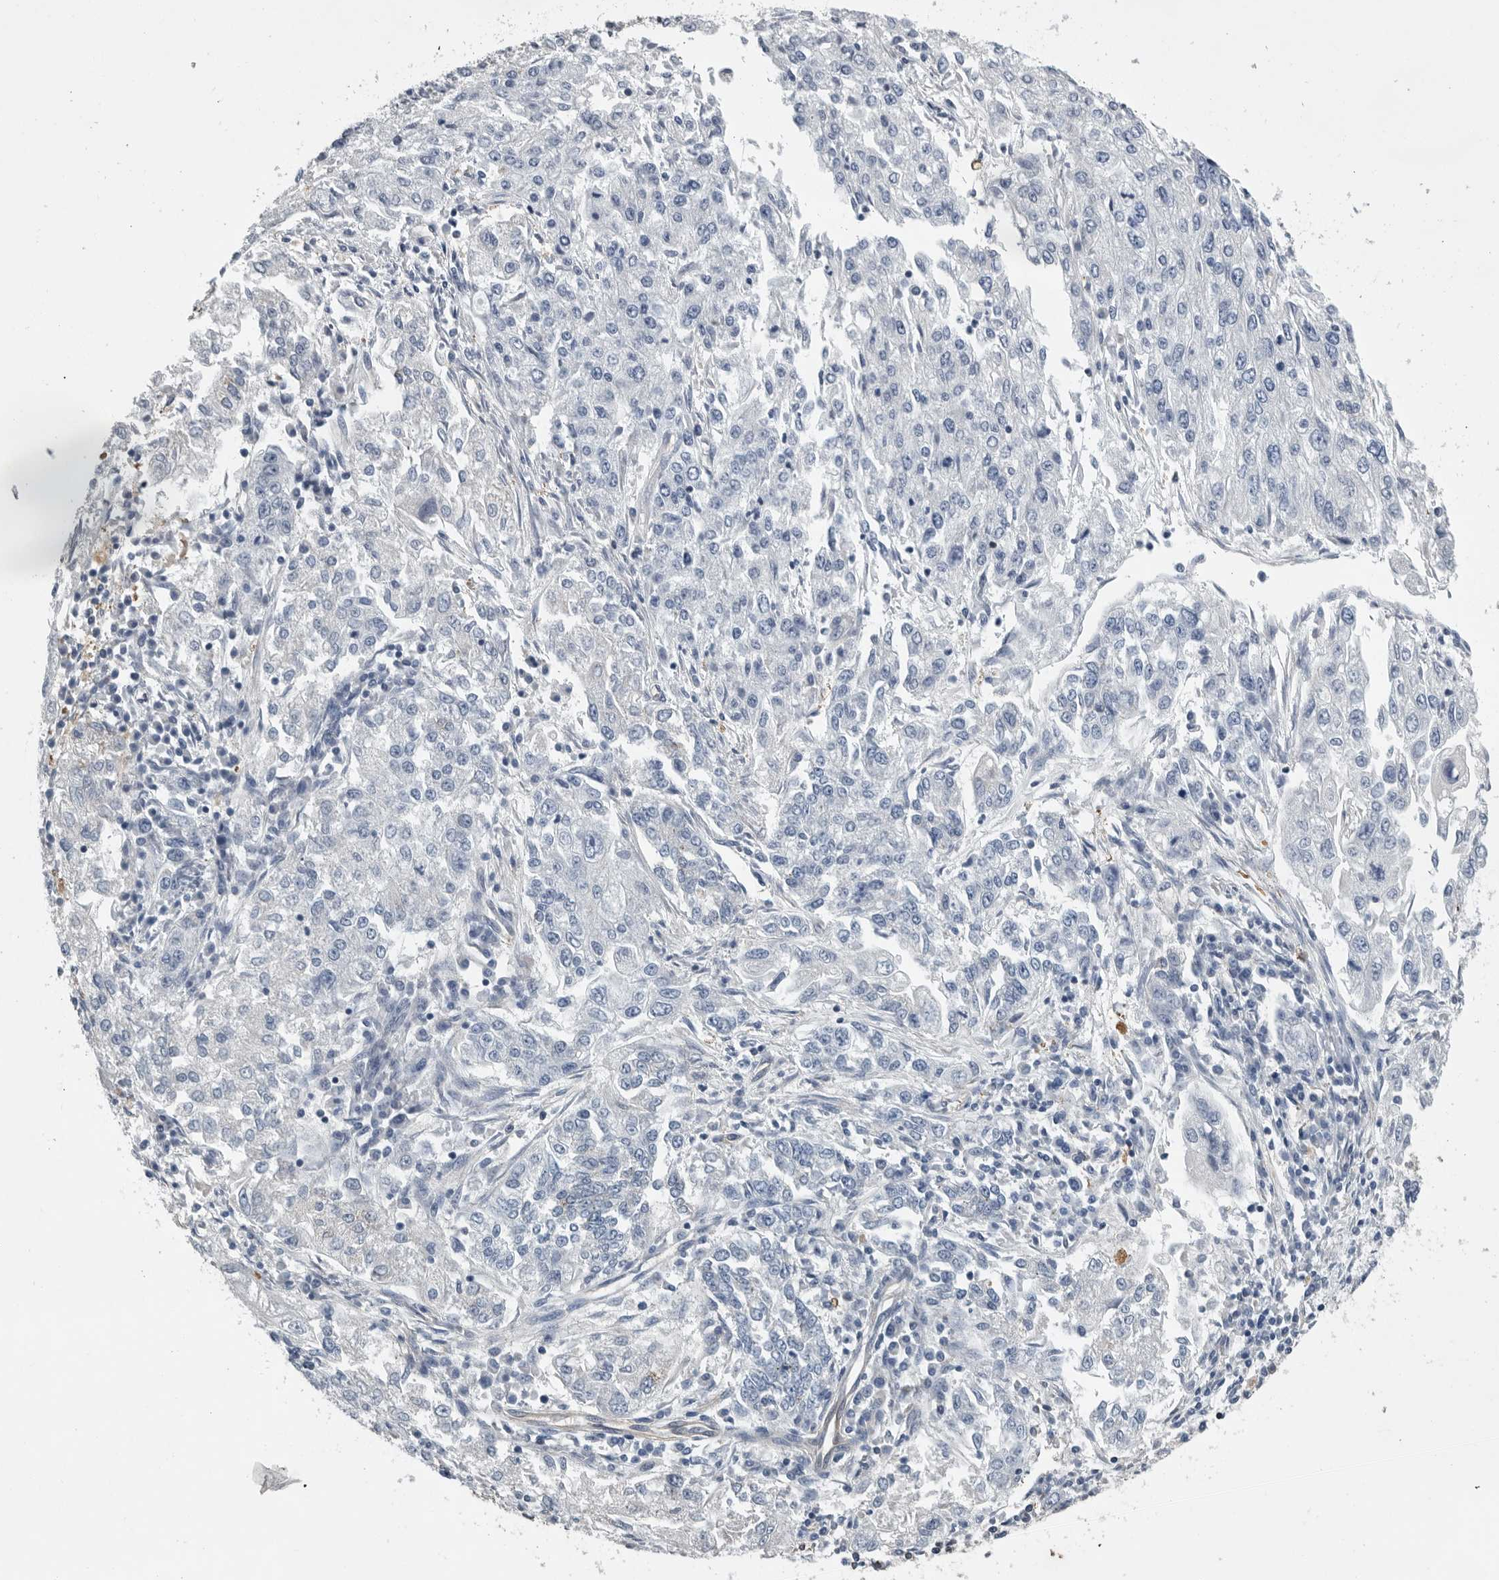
{"staining": {"intensity": "negative", "quantity": "none", "location": "none"}, "tissue": "endometrial cancer", "cell_type": "Tumor cells", "image_type": "cancer", "snomed": [{"axis": "morphology", "description": "Adenocarcinoma, NOS"}, {"axis": "topography", "description": "Endometrium"}], "caption": "Tumor cells are negative for brown protein staining in endometrial cancer.", "gene": "PDCD4", "patient": {"sex": "female", "age": 49}}